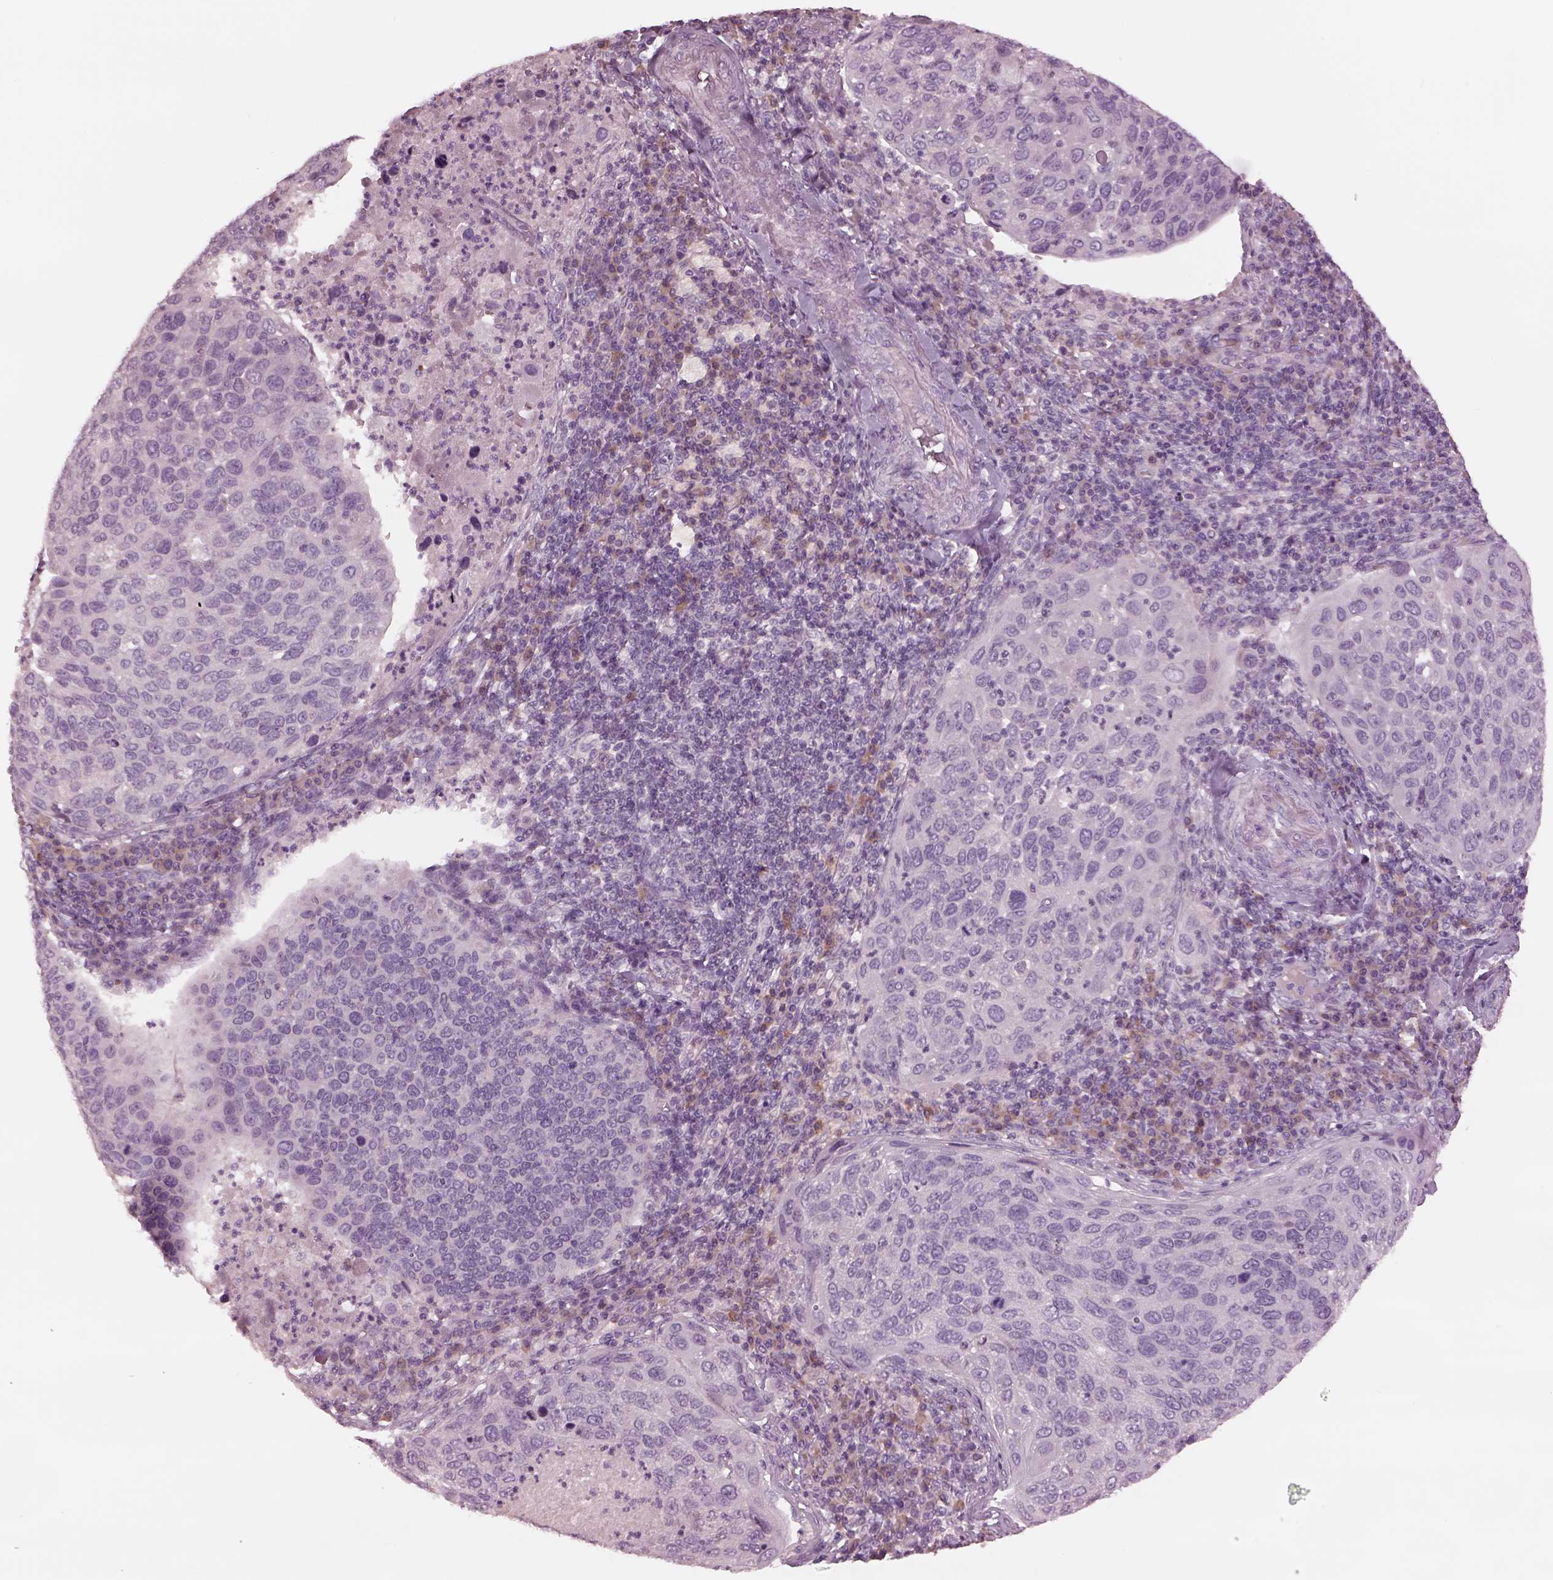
{"staining": {"intensity": "negative", "quantity": "none", "location": "none"}, "tissue": "cervical cancer", "cell_type": "Tumor cells", "image_type": "cancer", "snomed": [{"axis": "morphology", "description": "Squamous cell carcinoma, NOS"}, {"axis": "topography", "description": "Cervix"}], "caption": "A photomicrograph of cervical cancer stained for a protein exhibits no brown staining in tumor cells.", "gene": "MIA", "patient": {"sex": "female", "age": 54}}